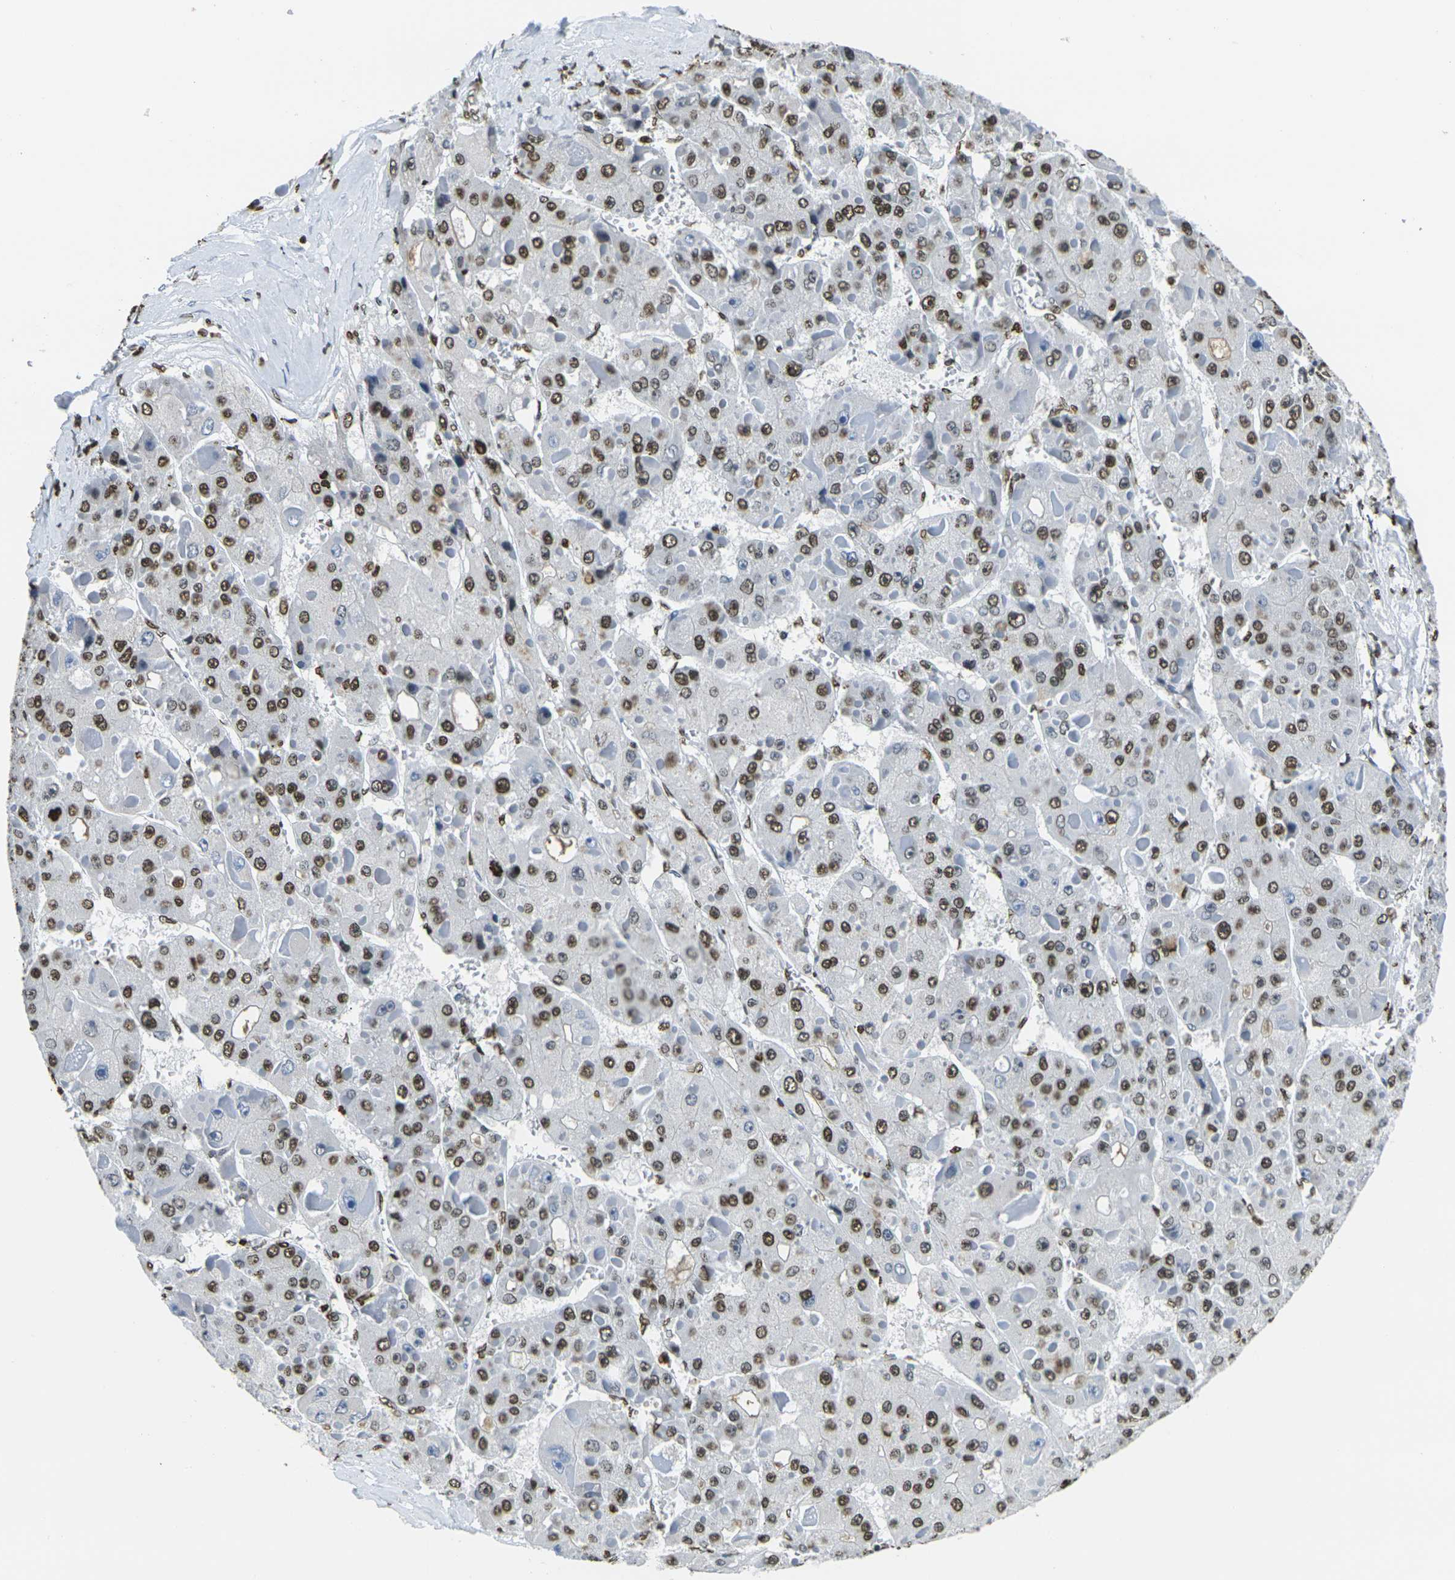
{"staining": {"intensity": "strong", "quantity": ">75%", "location": "nuclear"}, "tissue": "liver cancer", "cell_type": "Tumor cells", "image_type": "cancer", "snomed": [{"axis": "morphology", "description": "Carcinoma, Hepatocellular, NOS"}, {"axis": "topography", "description": "Liver"}], "caption": "This is an image of immunohistochemistry (IHC) staining of liver hepatocellular carcinoma, which shows strong positivity in the nuclear of tumor cells.", "gene": "DRAXIN", "patient": {"sex": "female", "age": 73}}